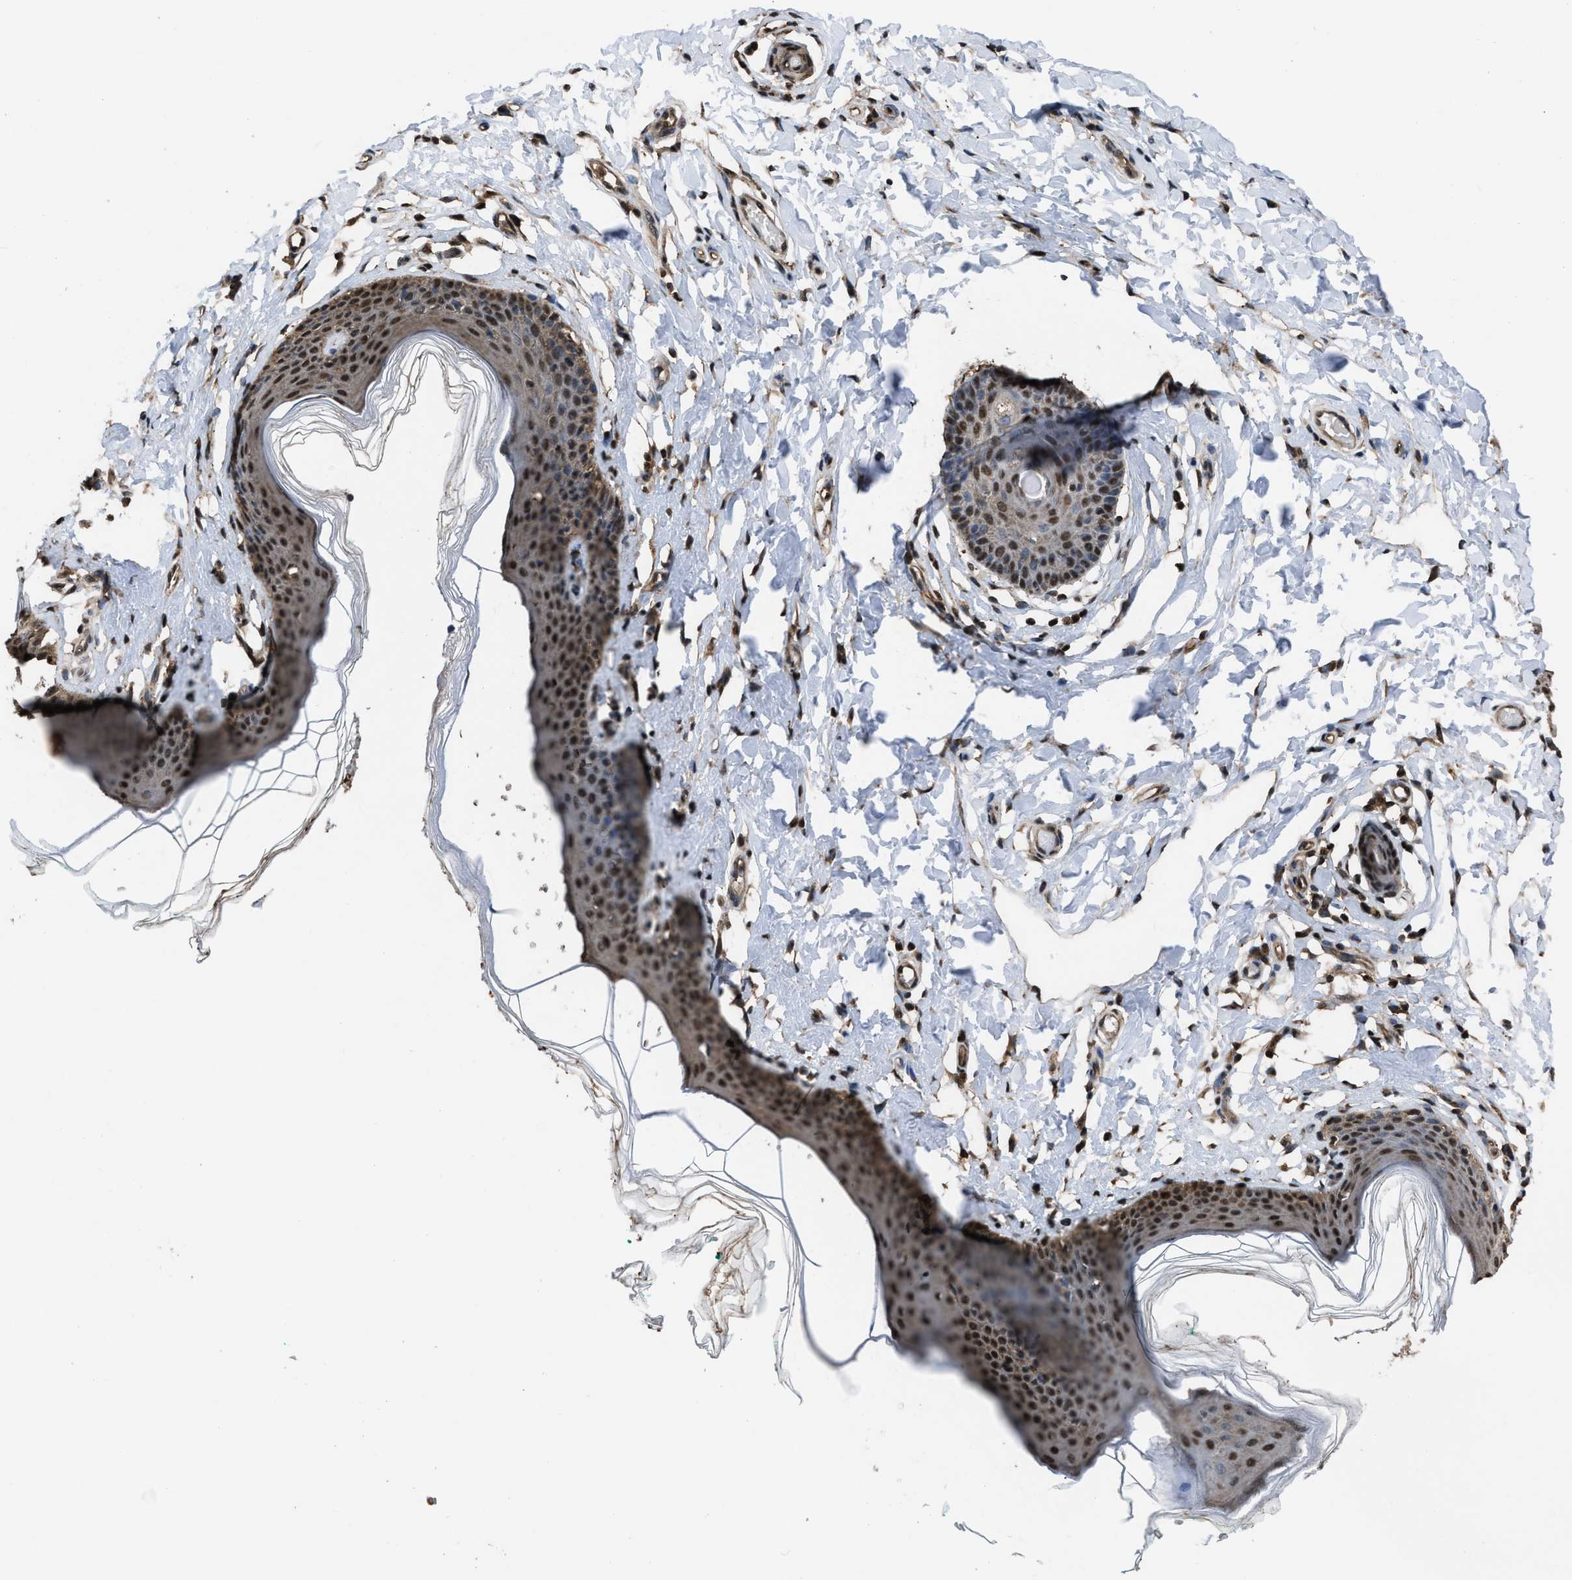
{"staining": {"intensity": "strong", "quantity": ">75%", "location": "nuclear"}, "tissue": "skin", "cell_type": "Epidermal cells", "image_type": "normal", "snomed": [{"axis": "morphology", "description": "Normal tissue, NOS"}, {"axis": "topography", "description": "Vulva"}], "caption": "Strong nuclear protein staining is present in about >75% of epidermal cells in skin.", "gene": "FNTA", "patient": {"sex": "female", "age": 66}}